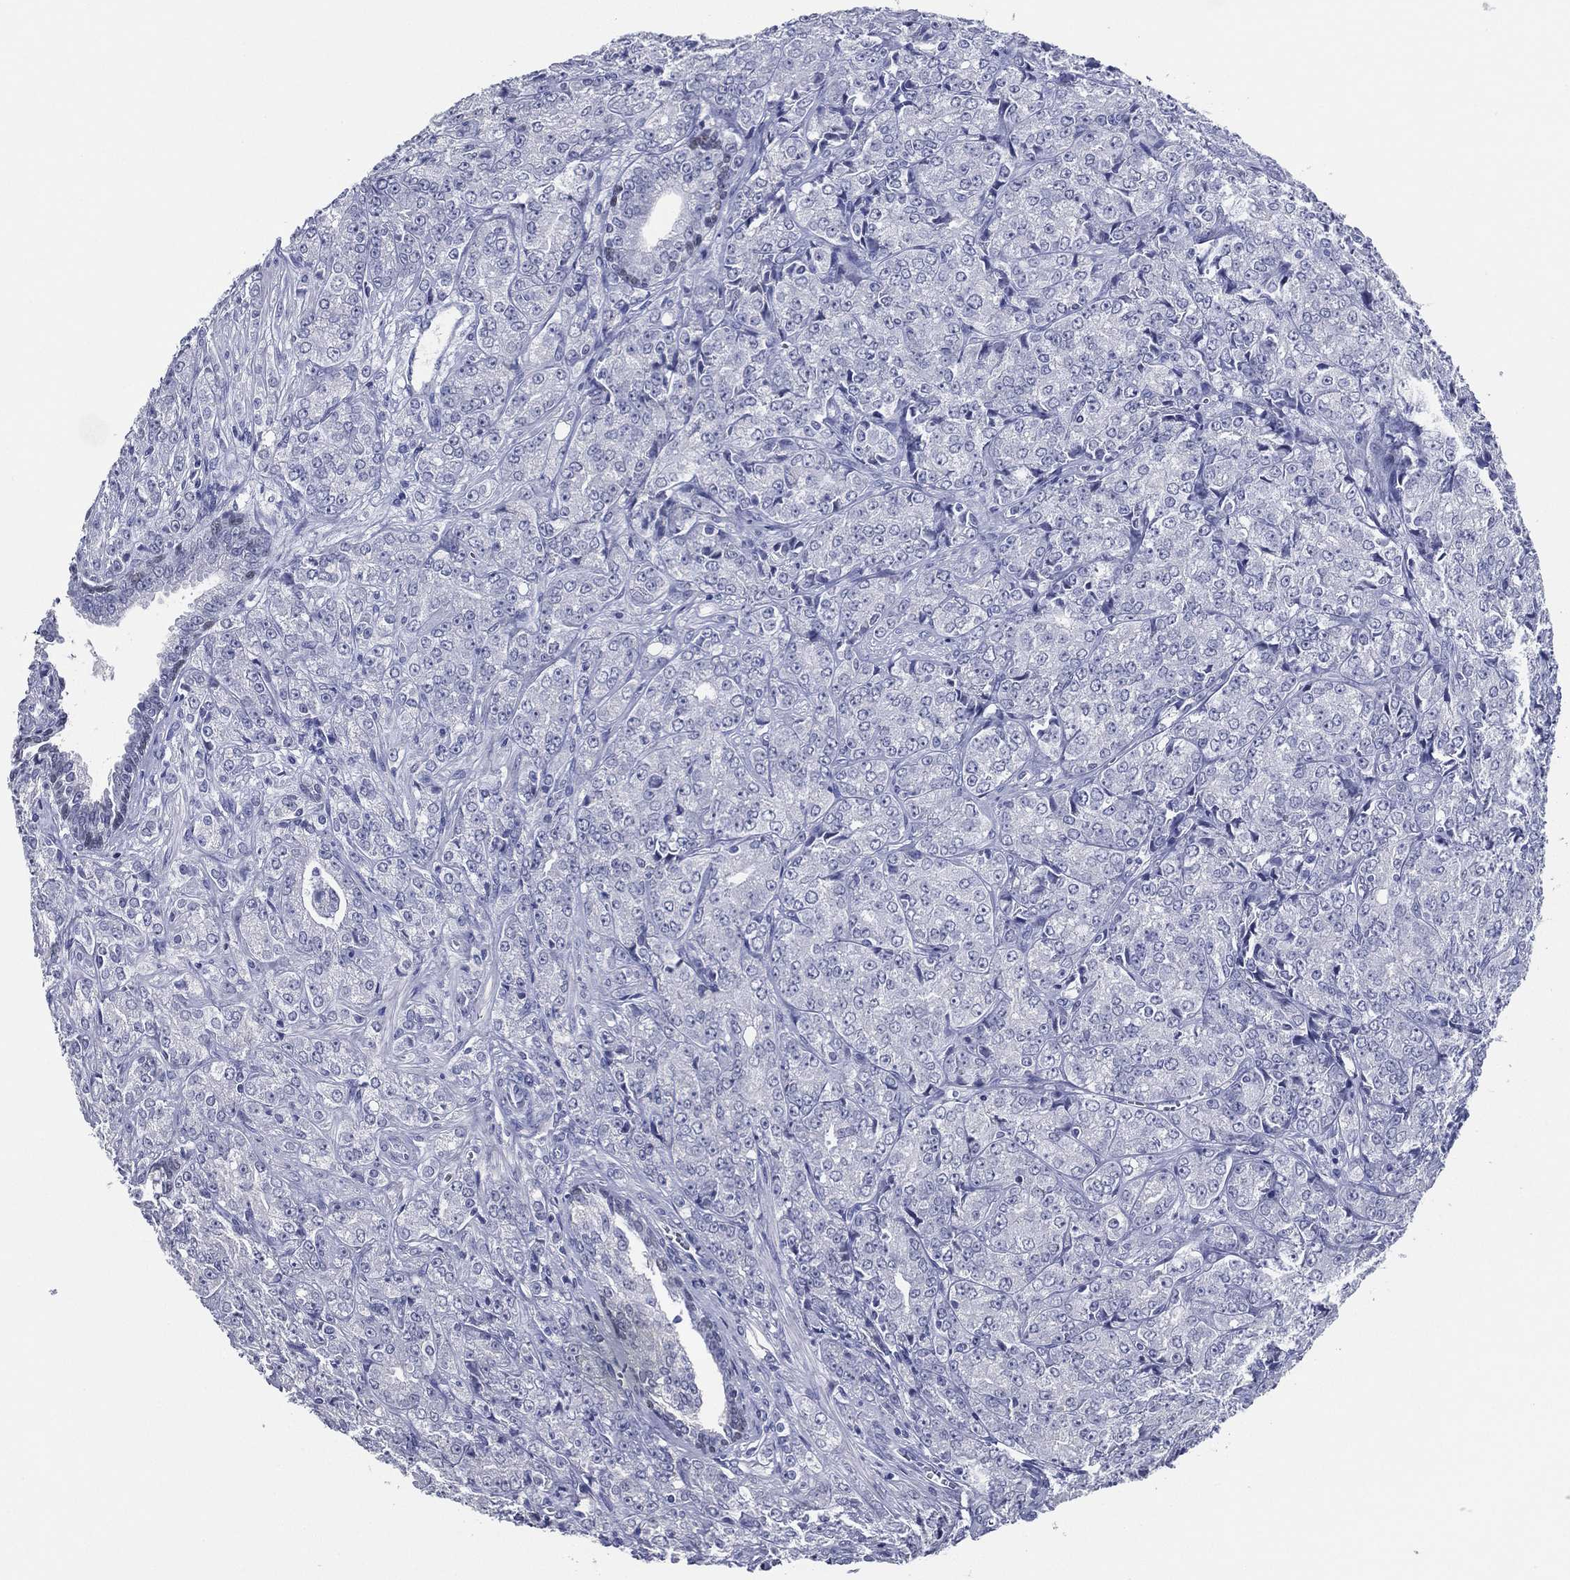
{"staining": {"intensity": "negative", "quantity": "none", "location": "none"}, "tissue": "prostate cancer", "cell_type": "Tumor cells", "image_type": "cancer", "snomed": [{"axis": "morphology", "description": "Adenocarcinoma, NOS"}, {"axis": "topography", "description": "Prostate and seminal vesicle, NOS"}, {"axis": "topography", "description": "Prostate"}], "caption": "Protein analysis of prostate adenocarcinoma exhibits no significant positivity in tumor cells.", "gene": "TFAP2A", "patient": {"sex": "male", "age": 68}}